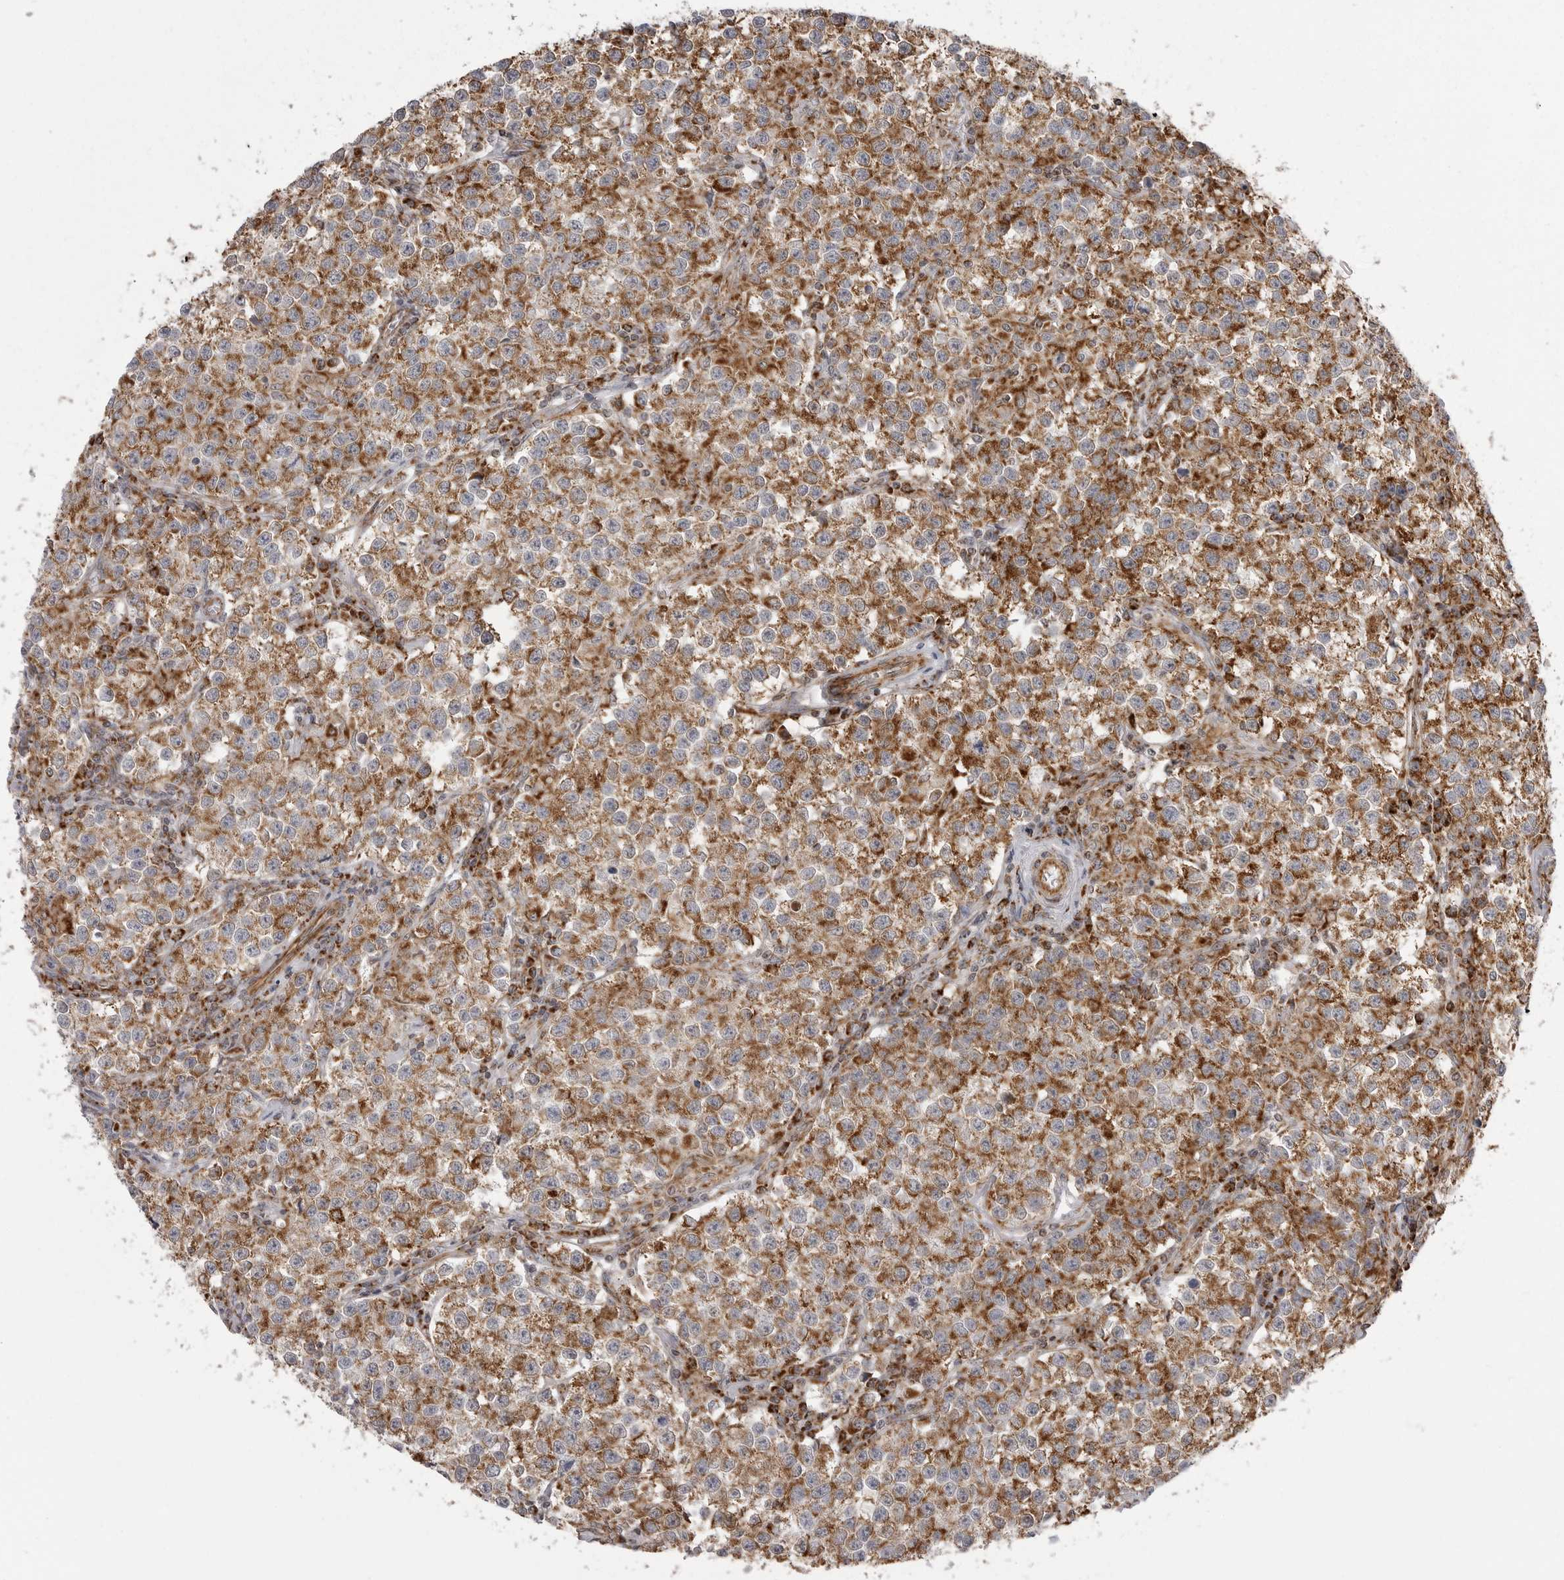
{"staining": {"intensity": "moderate", "quantity": ">75%", "location": "cytoplasmic/membranous"}, "tissue": "testis cancer", "cell_type": "Tumor cells", "image_type": "cancer", "snomed": [{"axis": "morphology", "description": "Seminoma, NOS"}, {"axis": "morphology", "description": "Carcinoma, Embryonal, NOS"}, {"axis": "topography", "description": "Testis"}], "caption": "A high-resolution image shows immunohistochemistry staining of testis cancer (seminoma), which reveals moderate cytoplasmic/membranous expression in about >75% of tumor cells.", "gene": "FH", "patient": {"sex": "male", "age": 43}}